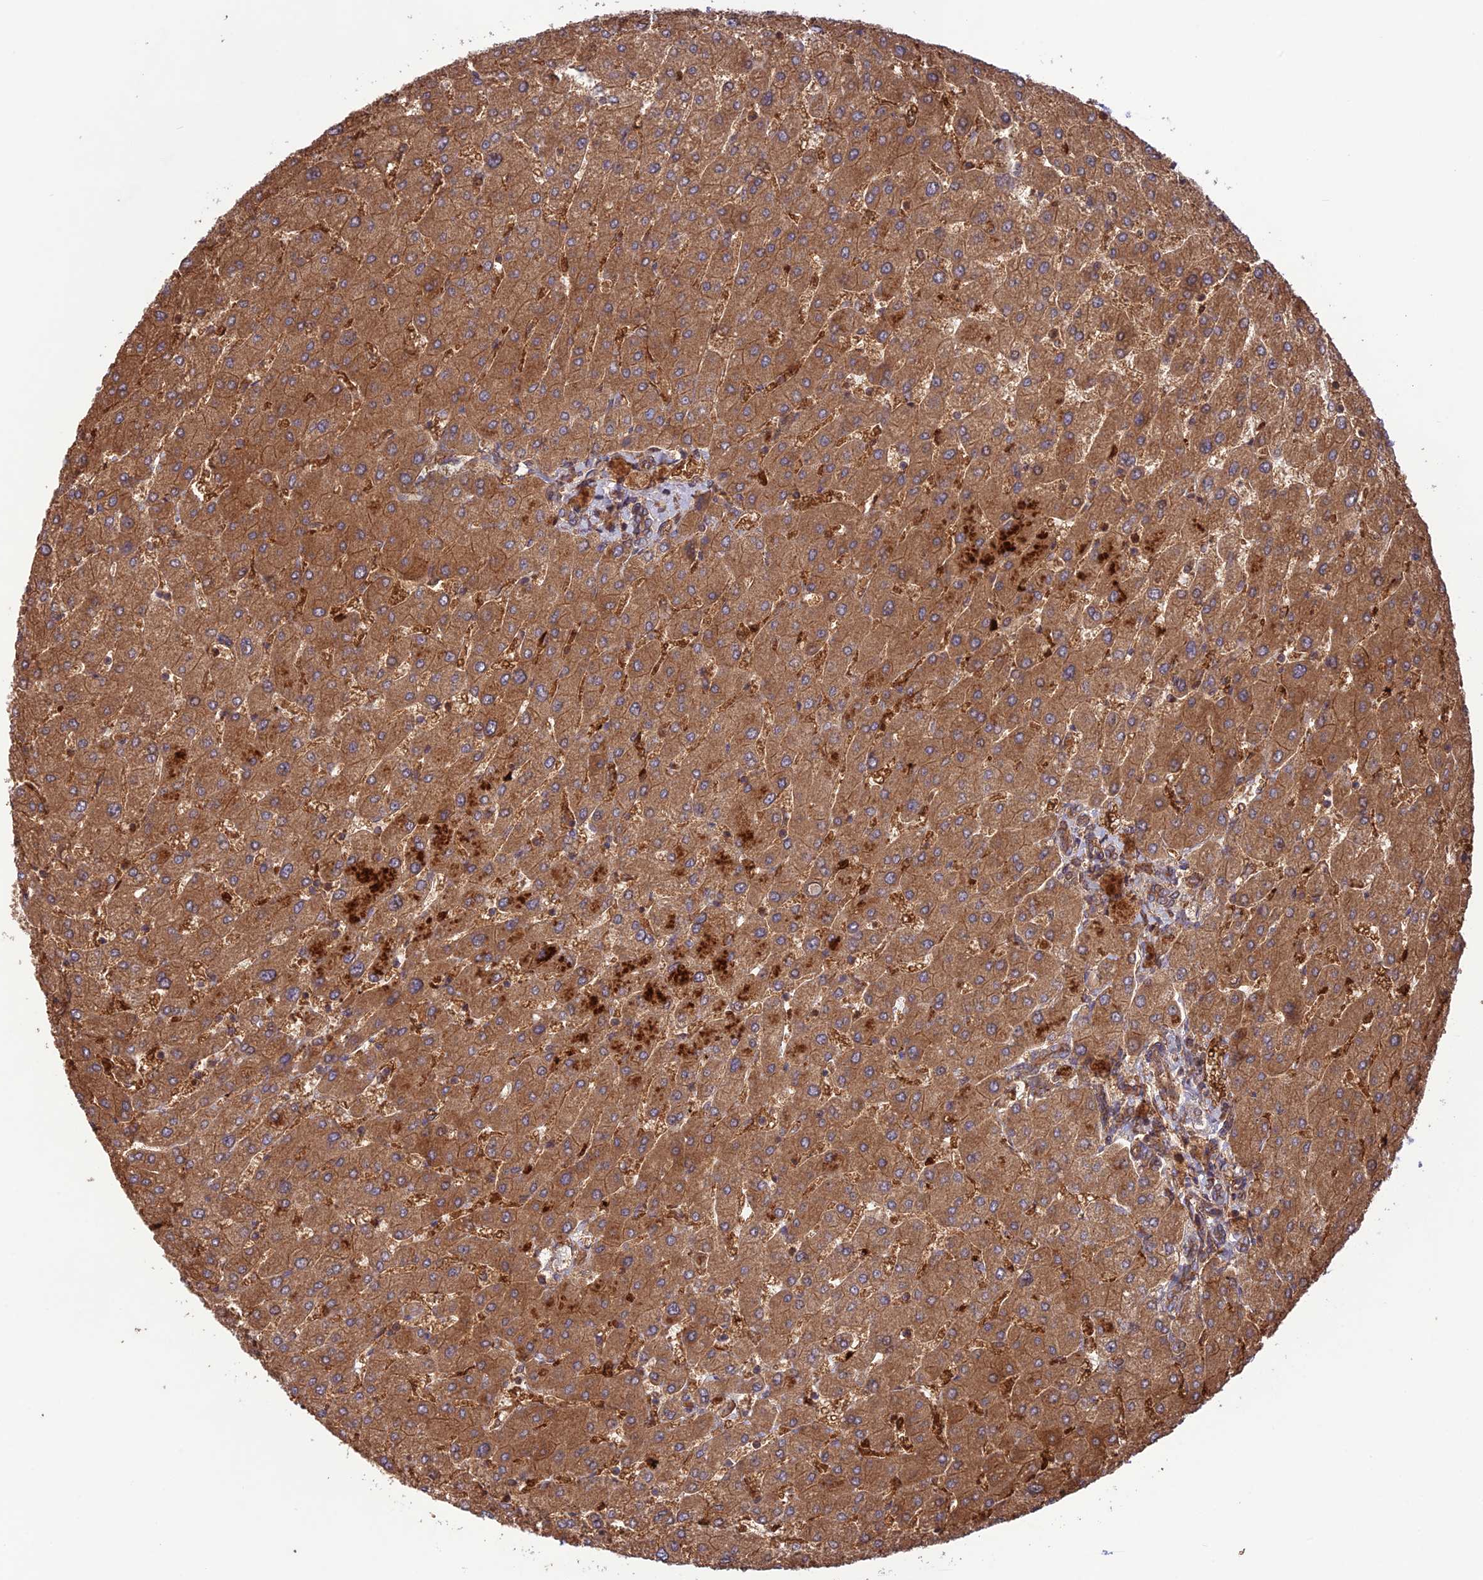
{"staining": {"intensity": "moderate", "quantity": ">75%", "location": "cytoplasmic/membranous"}, "tissue": "liver", "cell_type": "Cholangiocytes", "image_type": "normal", "snomed": [{"axis": "morphology", "description": "Normal tissue, NOS"}, {"axis": "topography", "description": "Liver"}], "caption": "Liver stained with DAB immunohistochemistry (IHC) displays medium levels of moderate cytoplasmic/membranous expression in approximately >75% of cholangiocytes. The protein of interest is stained brown, and the nuclei are stained in blue (DAB IHC with brightfield microscopy, high magnification).", "gene": "FCHSD1", "patient": {"sex": "male", "age": 55}}